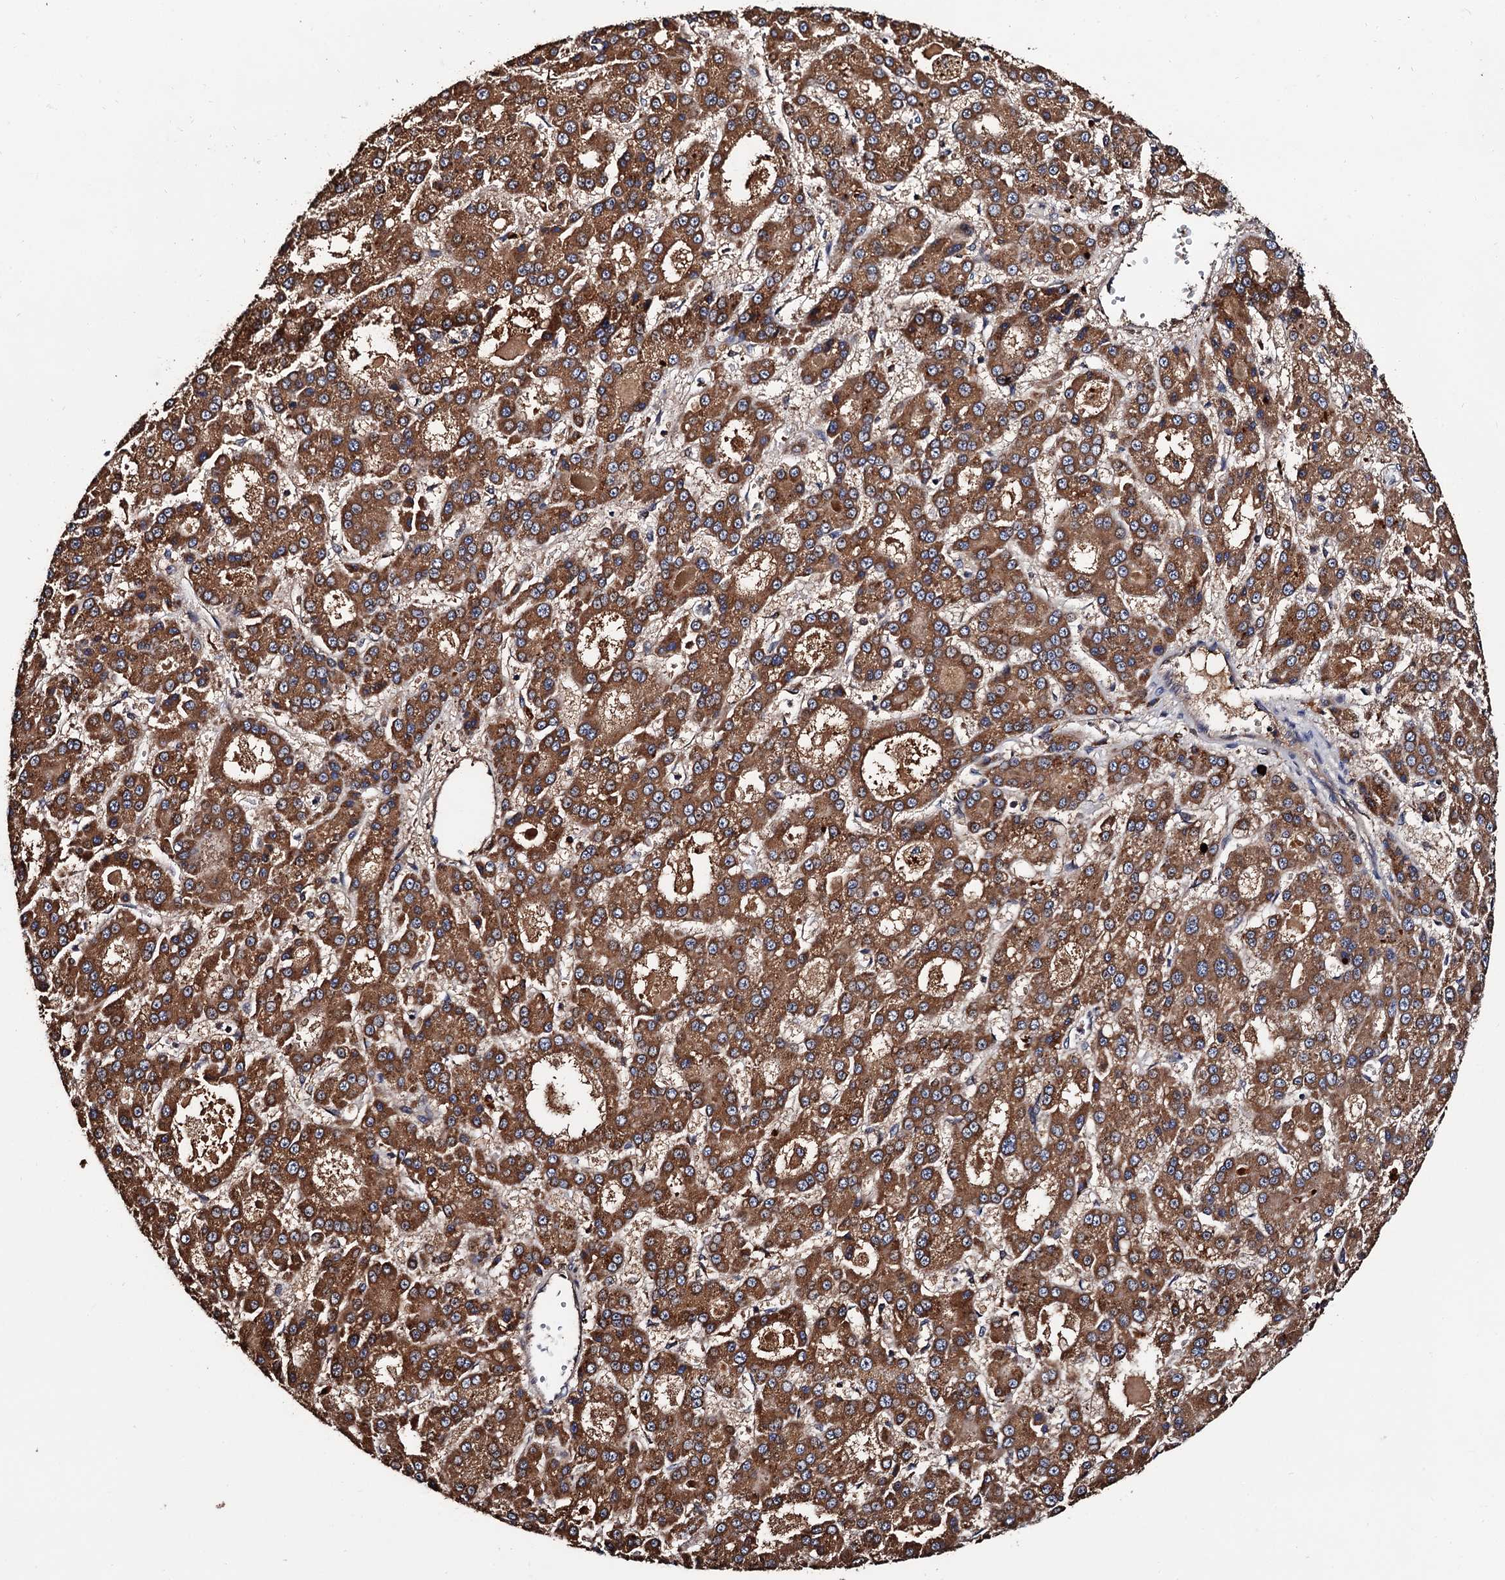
{"staining": {"intensity": "strong", "quantity": ">75%", "location": "cytoplasmic/membranous"}, "tissue": "liver cancer", "cell_type": "Tumor cells", "image_type": "cancer", "snomed": [{"axis": "morphology", "description": "Carcinoma, Hepatocellular, NOS"}, {"axis": "topography", "description": "Liver"}], "caption": "Immunohistochemical staining of human liver cancer shows high levels of strong cytoplasmic/membranous protein staining in about >75% of tumor cells.", "gene": "RGS11", "patient": {"sex": "male", "age": 70}}